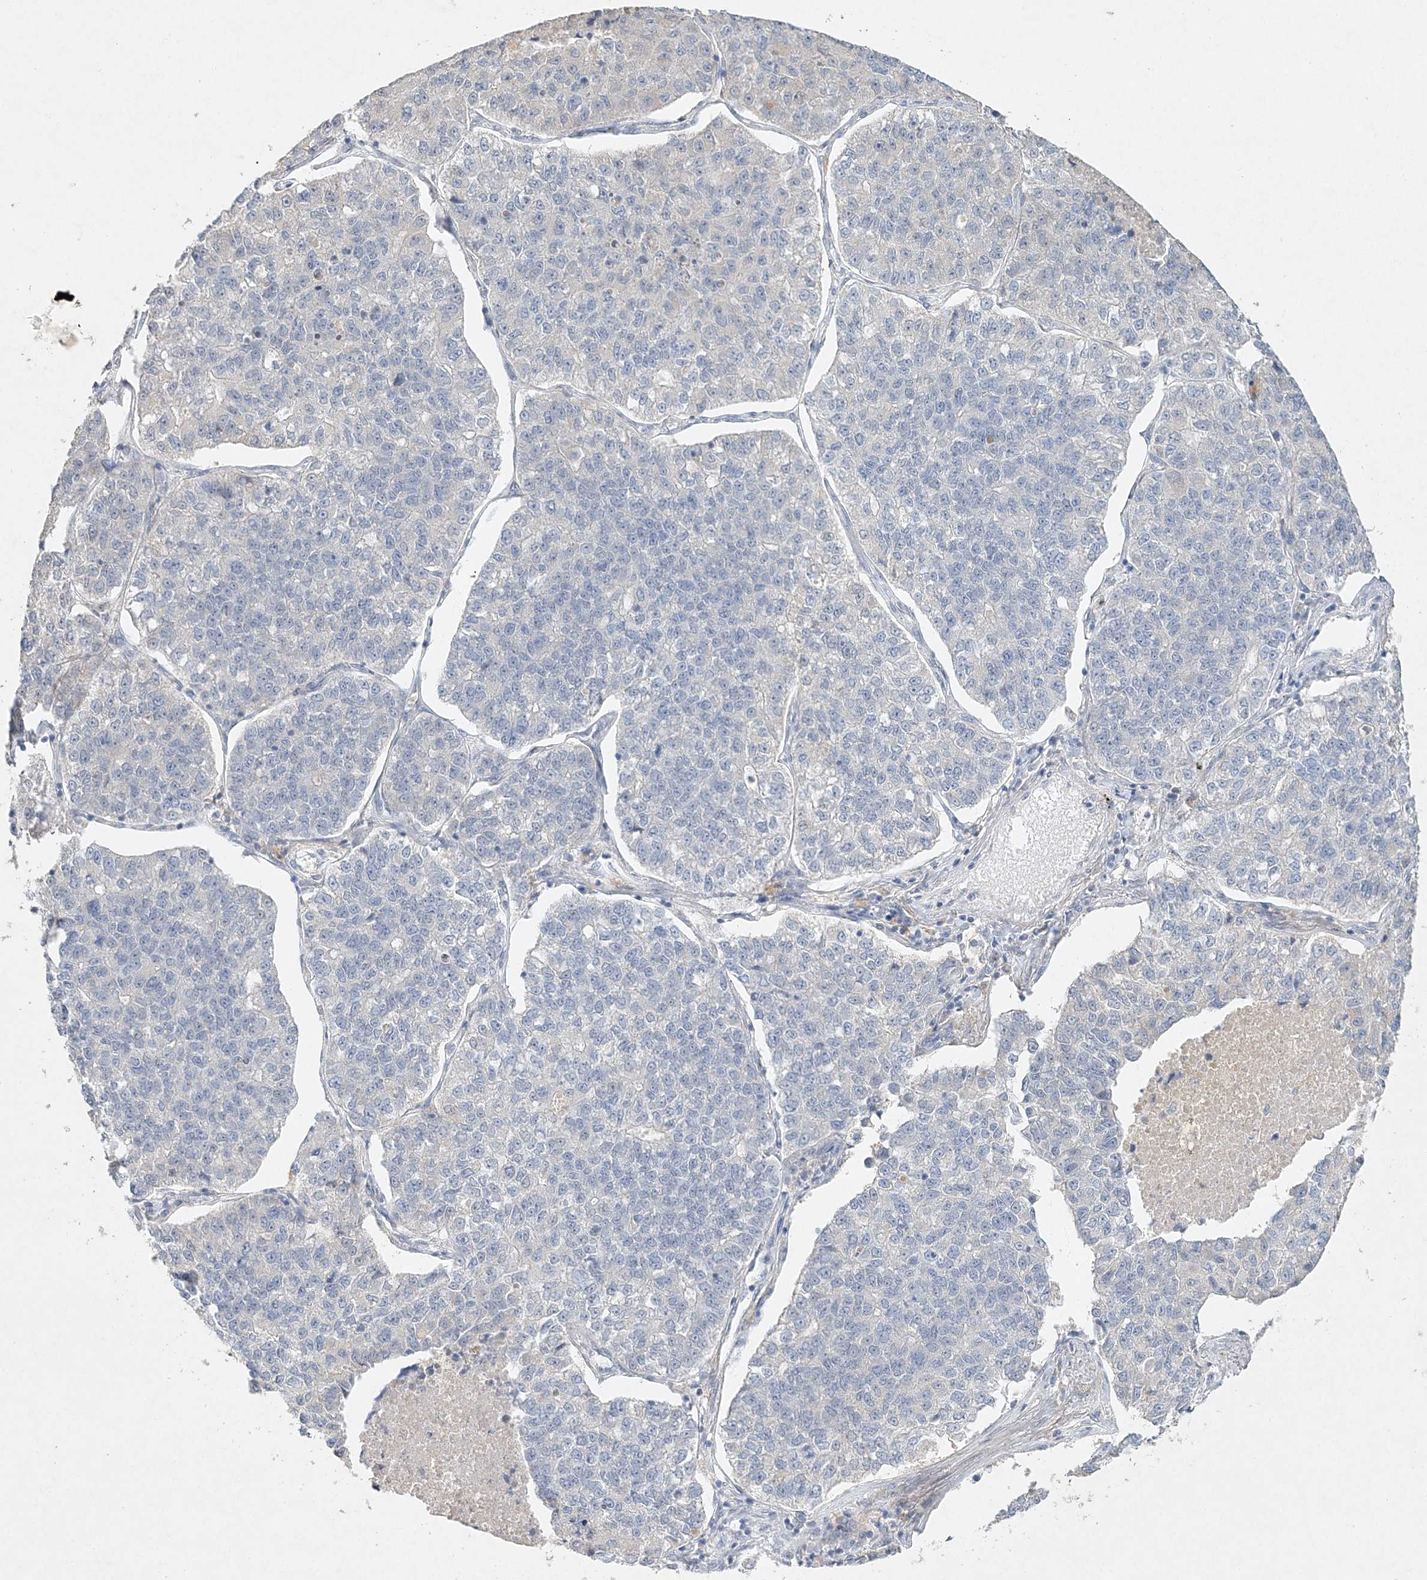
{"staining": {"intensity": "negative", "quantity": "none", "location": "none"}, "tissue": "lung cancer", "cell_type": "Tumor cells", "image_type": "cancer", "snomed": [{"axis": "morphology", "description": "Adenocarcinoma, NOS"}, {"axis": "topography", "description": "Lung"}], "caption": "This image is of lung cancer stained with immunohistochemistry to label a protein in brown with the nuclei are counter-stained blue. There is no expression in tumor cells.", "gene": "MAT2B", "patient": {"sex": "male", "age": 49}}